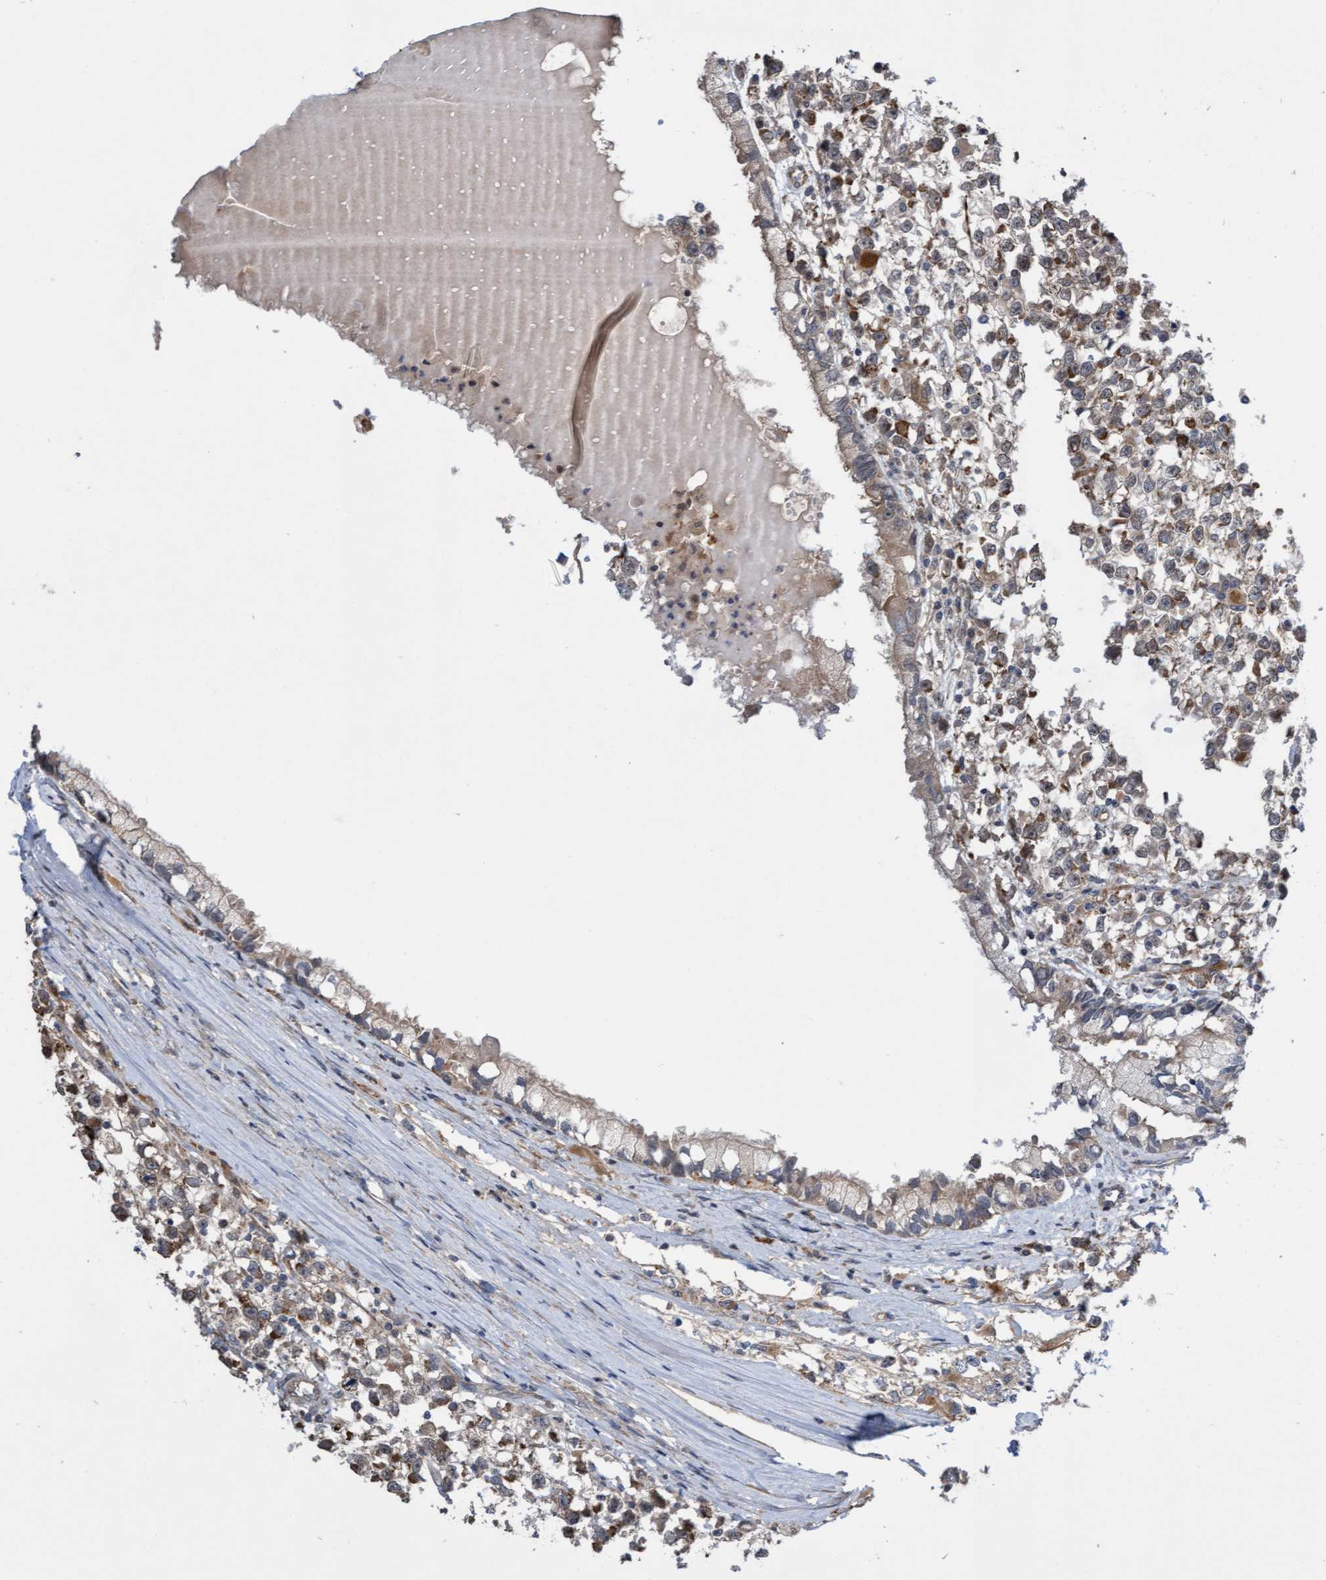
{"staining": {"intensity": "weak", "quantity": ">75%", "location": "cytoplasmic/membranous"}, "tissue": "testis cancer", "cell_type": "Tumor cells", "image_type": "cancer", "snomed": [{"axis": "morphology", "description": "Seminoma, NOS"}, {"axis": "morphology", "description": "Carcinoma, Embryonal, NOS"}, {"axis": "topography", "description": "Testis"}], "caption": "DAB immunohistochemical staining of testis seminoma displays weak cytoplasmic/membranous protein positivity in approximately >75% of tumor cells.", "gene": "ITFG1", "patient": {"sex": "male", "age": 51}}